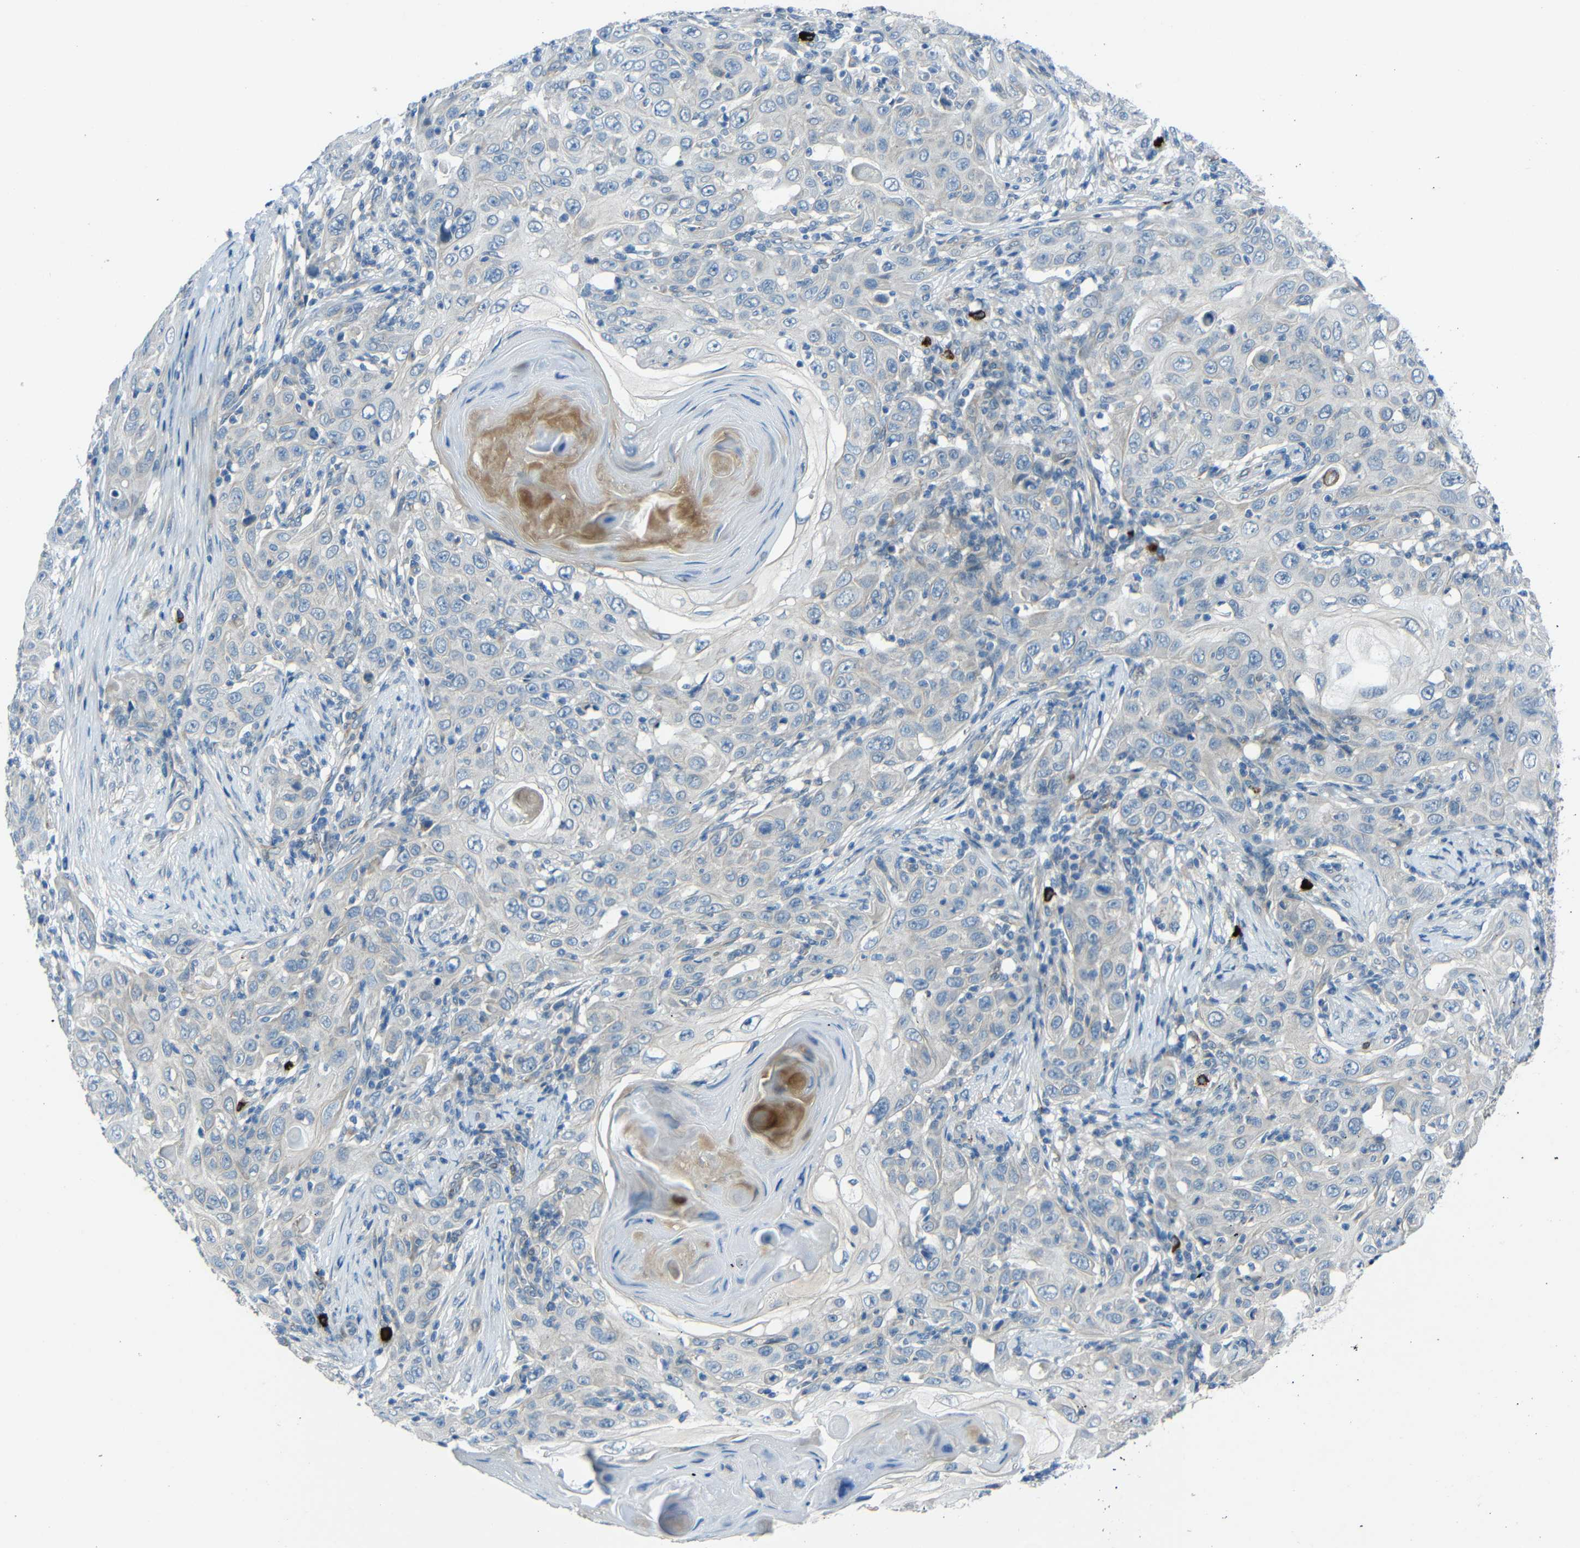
{"staining": {"intensity": "negative", "quantity": "none", "location": "none"}, "tissue": "skin cancer", "cell_type": "Tumor cells", "image_type": "cancer", "snomed": [{"axis": "morphology", "description": "Squamous cell carcinoma, NOS"}, {"axis": "topography", "description": "Skin"}], "caption": "Photomicrograph shows no significant protein positivity in tumor cells of squamous cell carcinoma (skin).", "gene": "DCLK1", "patient": {"sex": "female", "age": 88}}